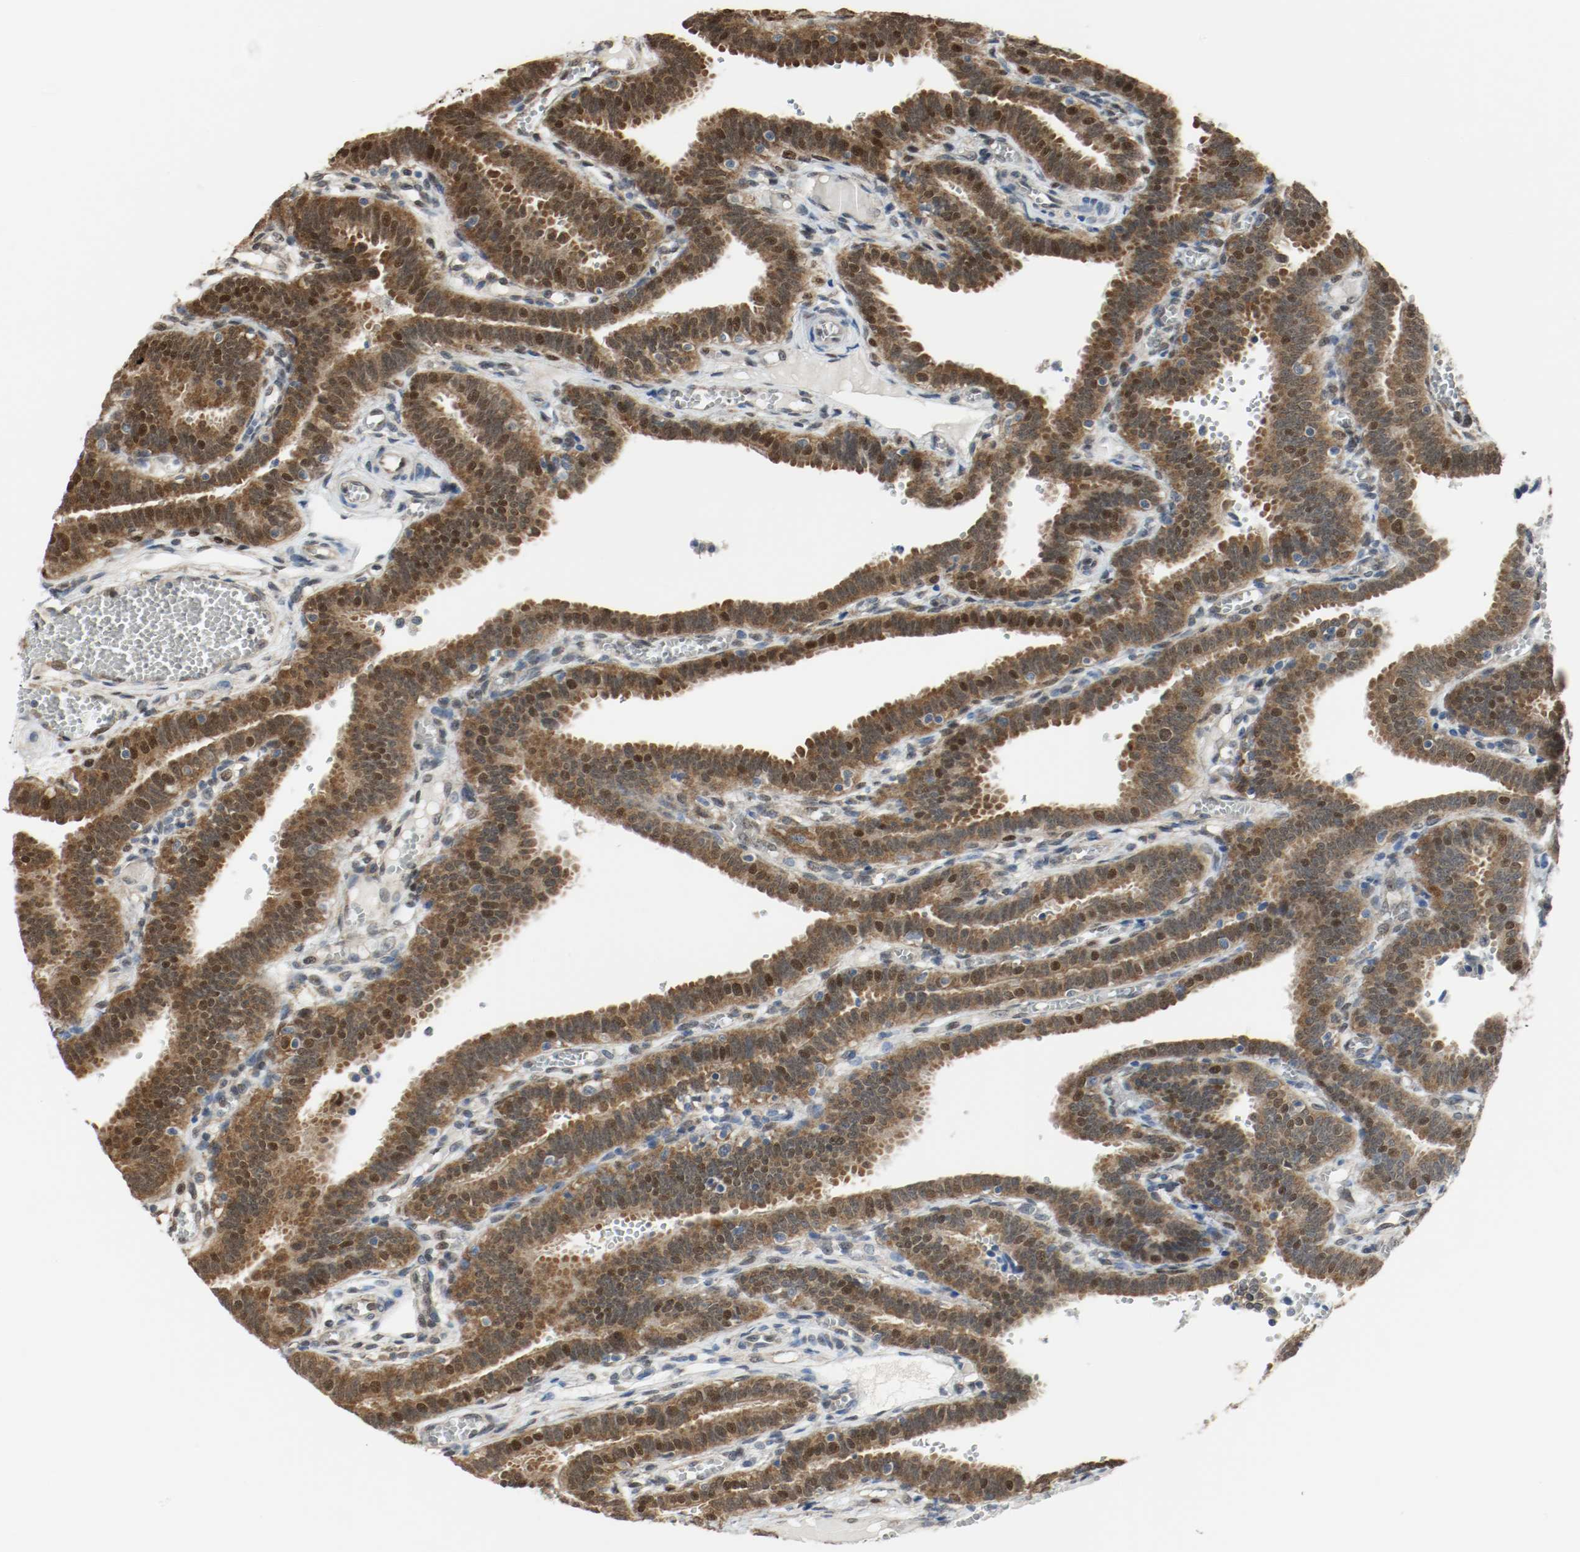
{"staining": {"intensity": "strong", "quantity": ">75%", "location": "cytoplasmic/membranous,nuclear"}, "tissue": "fallopian tube", "cell_type": "Glandular cells", "image_type": "normal", "snomed": [{"axis": "morphology", "description": "Normal tissue, NOS"}, {"axis": "topography", "description": "Fallopian tube"}], "caption": "Fallopian tube stained with DAB (3,3'-diaminobenzidine) immunohistochemistry (IHC) shows high levels of strong cytoplasmic/membranous,nuclear positivity in about >75% of glandular cells. (IHC, brightfield microscopy, high magnification).", "gene": "PPME1", "patient": {"sex": "female", "age": 29}}